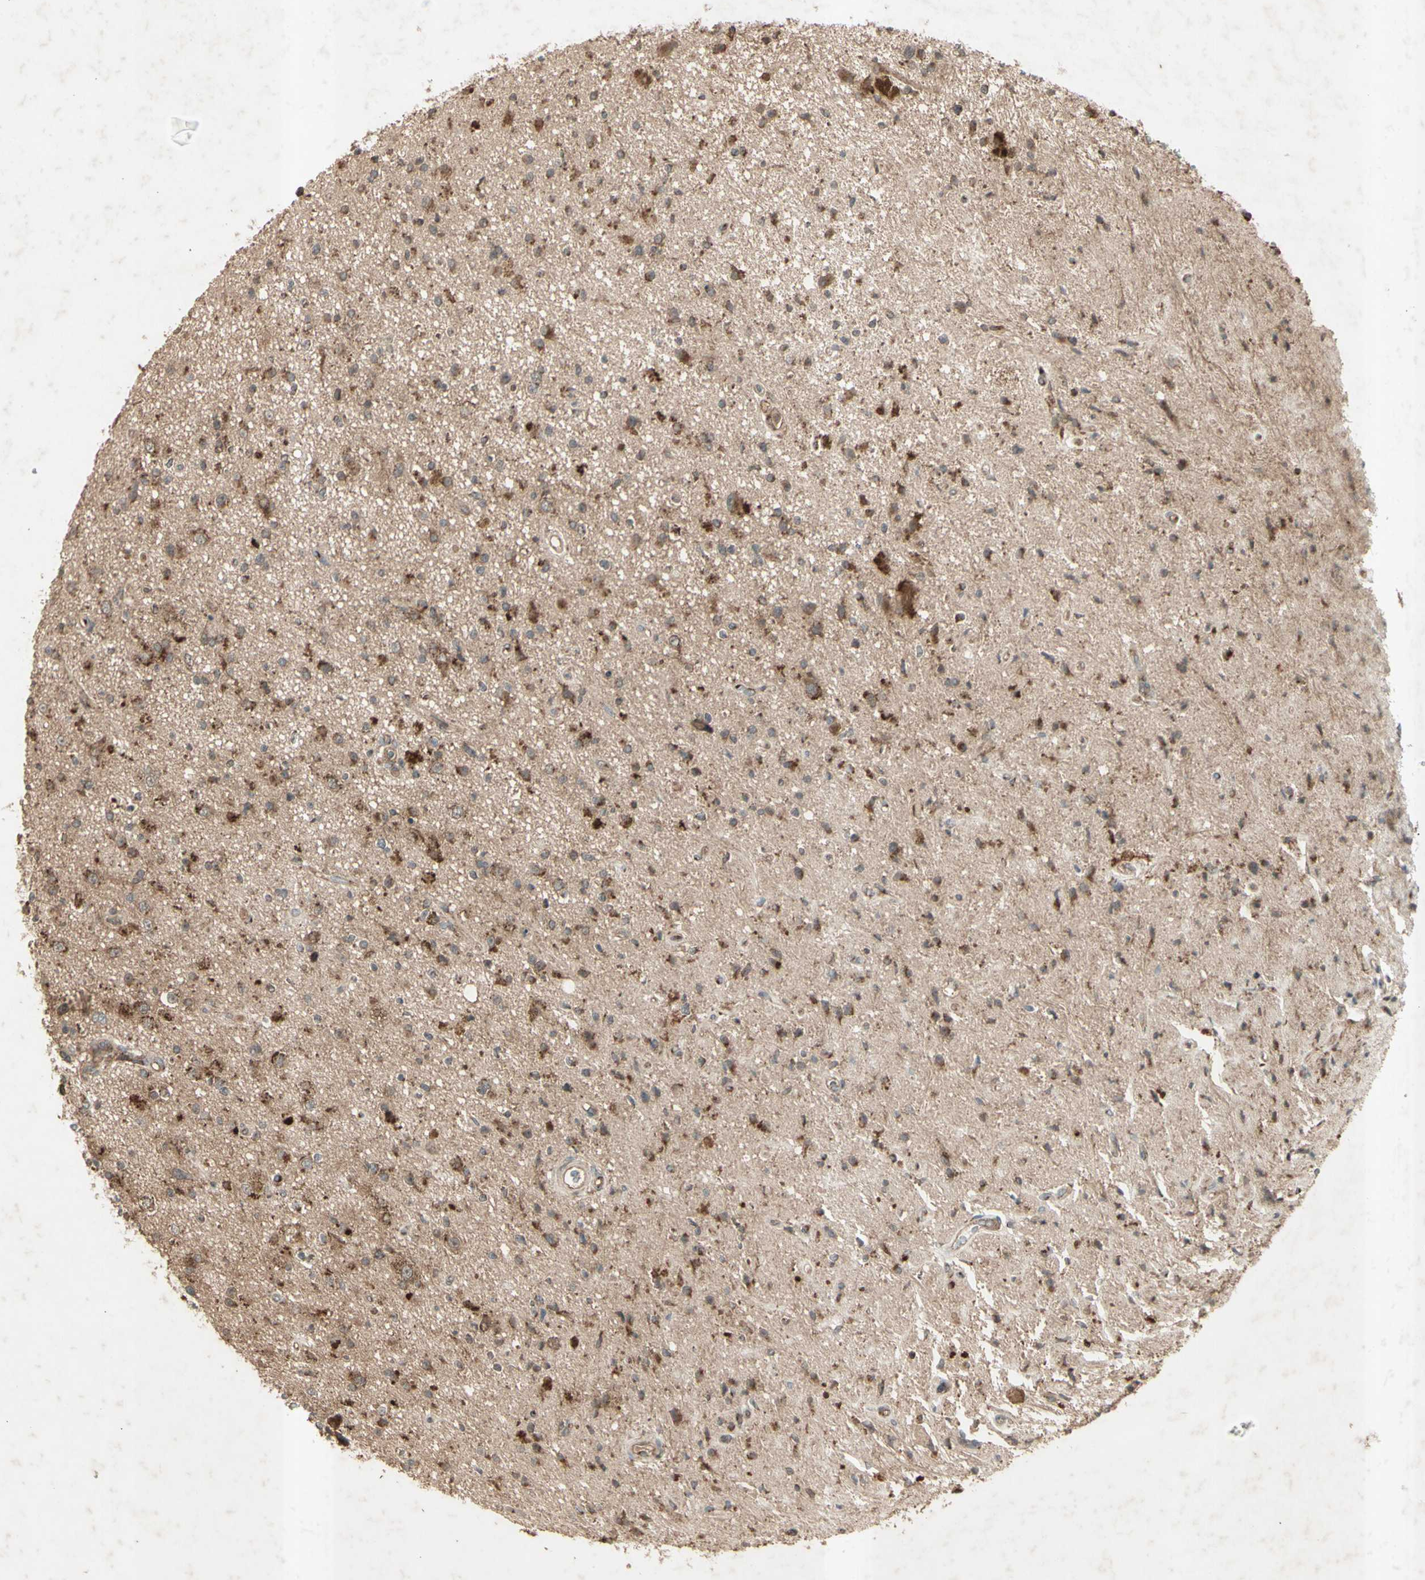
{"staining": {"intensity": "moderate", "quantity": ">75%", "location": "cytoplasmic/membranous"}, "tissue": "glioma", "cell_type": "Tumor cells", "image_type": "cancer", "snomed": [{"axis": "morphology", "description": "Glioma, malignant, High grade"}, {"axis": "topography", "description": "Brain"}], "caption": "Protein staining of malignant glioma (high-grade) tissue exhibits moderate cytoplasmic/membranous expression in about >75% of tumor cells.", "gene": "AP1G1", "patient": {"sex": "male", "age": 33}}